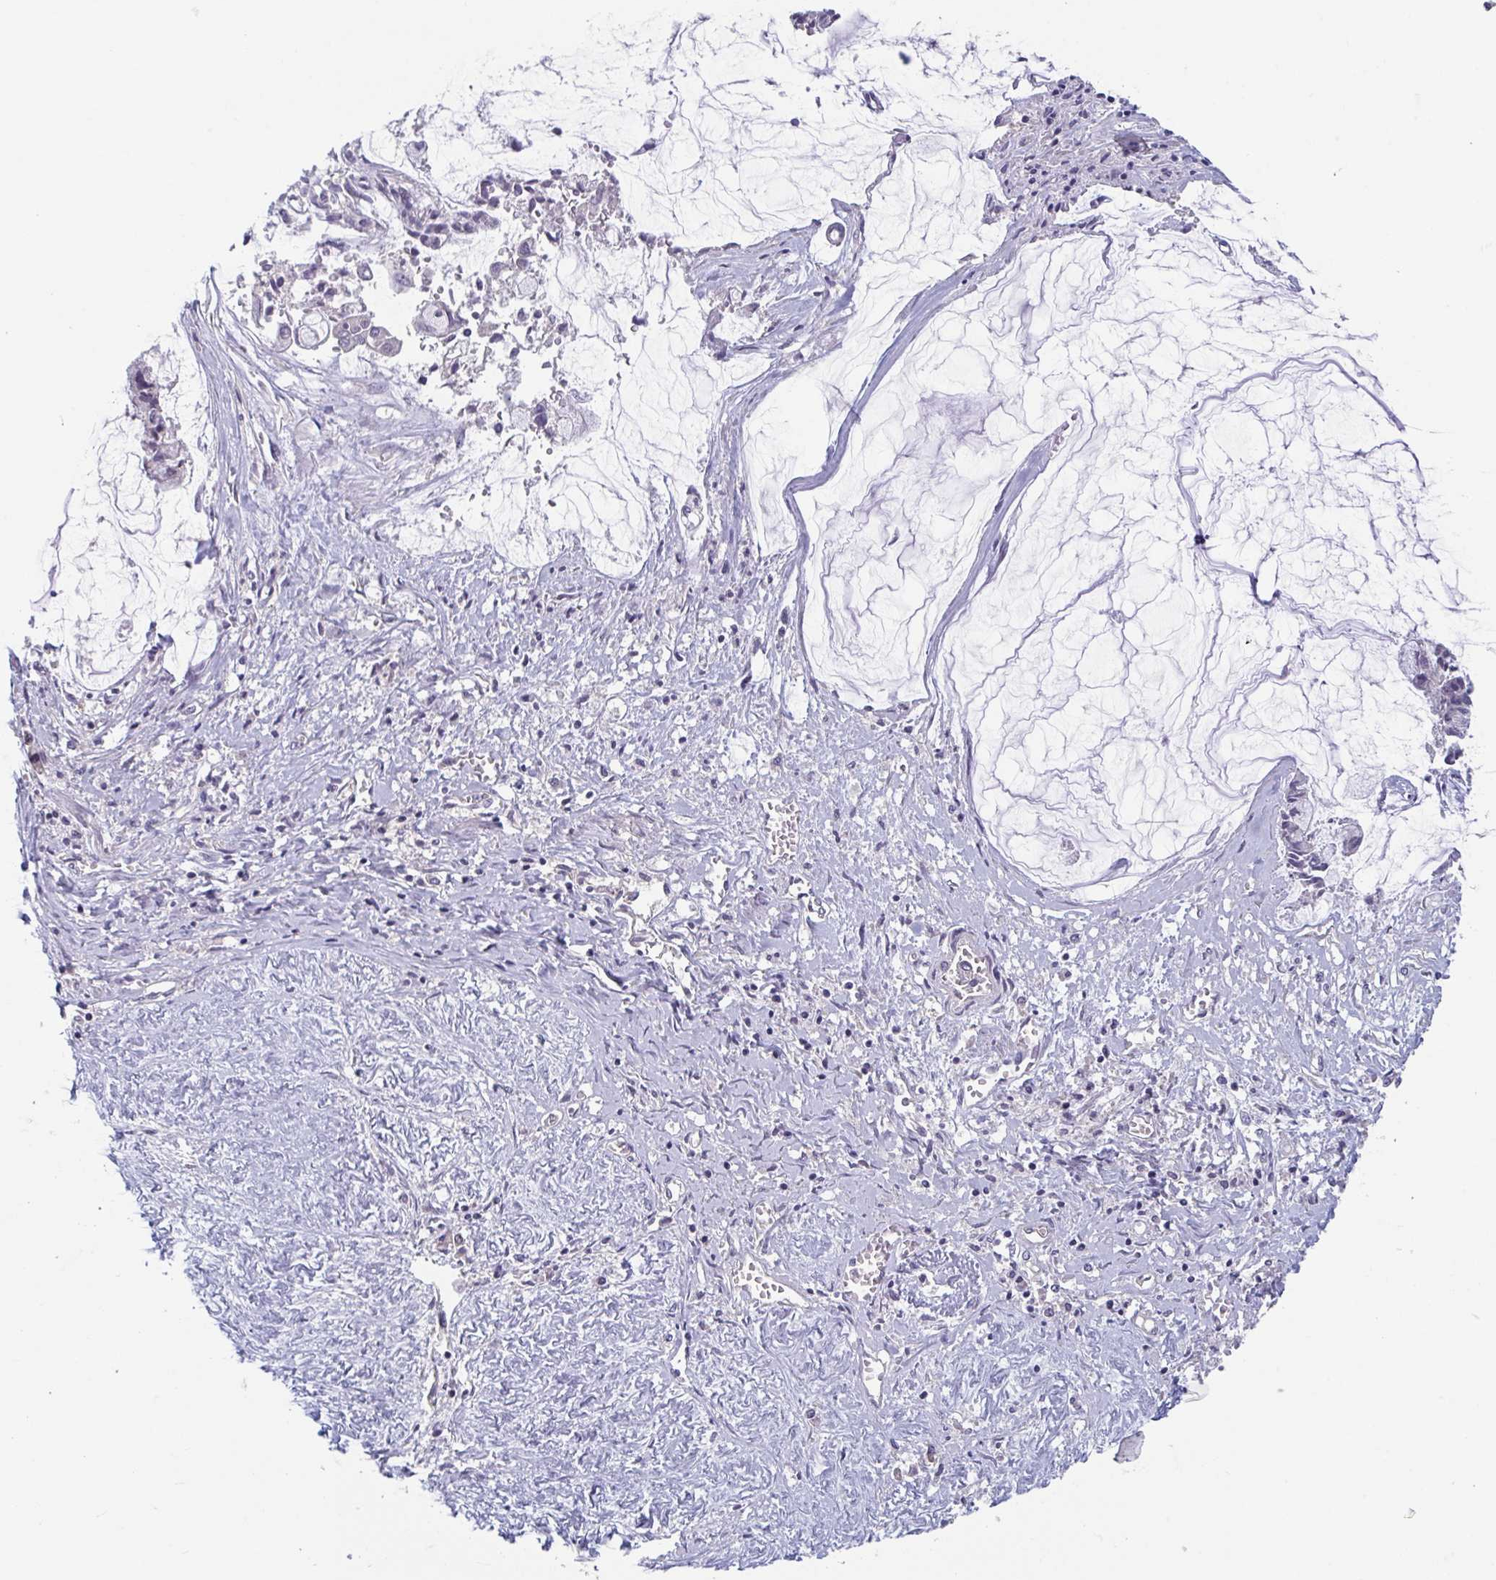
{"staining": {"intensity": "negative", "quantity": "none", "location": "none"}, "tissue": "ovarian cancer", "cell_type": "Tumor cells", "image_type": "cancer", "snomed": [{"axis": "morphology", "description": "Cystadenocarcinoma, mucinous, NOS"}, {"axis": "topography", "description": "Ovary"}], "caption": "Ovarian cancer (mucinous cystadenocarcinoma) was stained to show a protein in brown. There is no significant staining in tumor cells.", "gene": "RIOK1", "patient": {"sex": "female", "age": 90}}